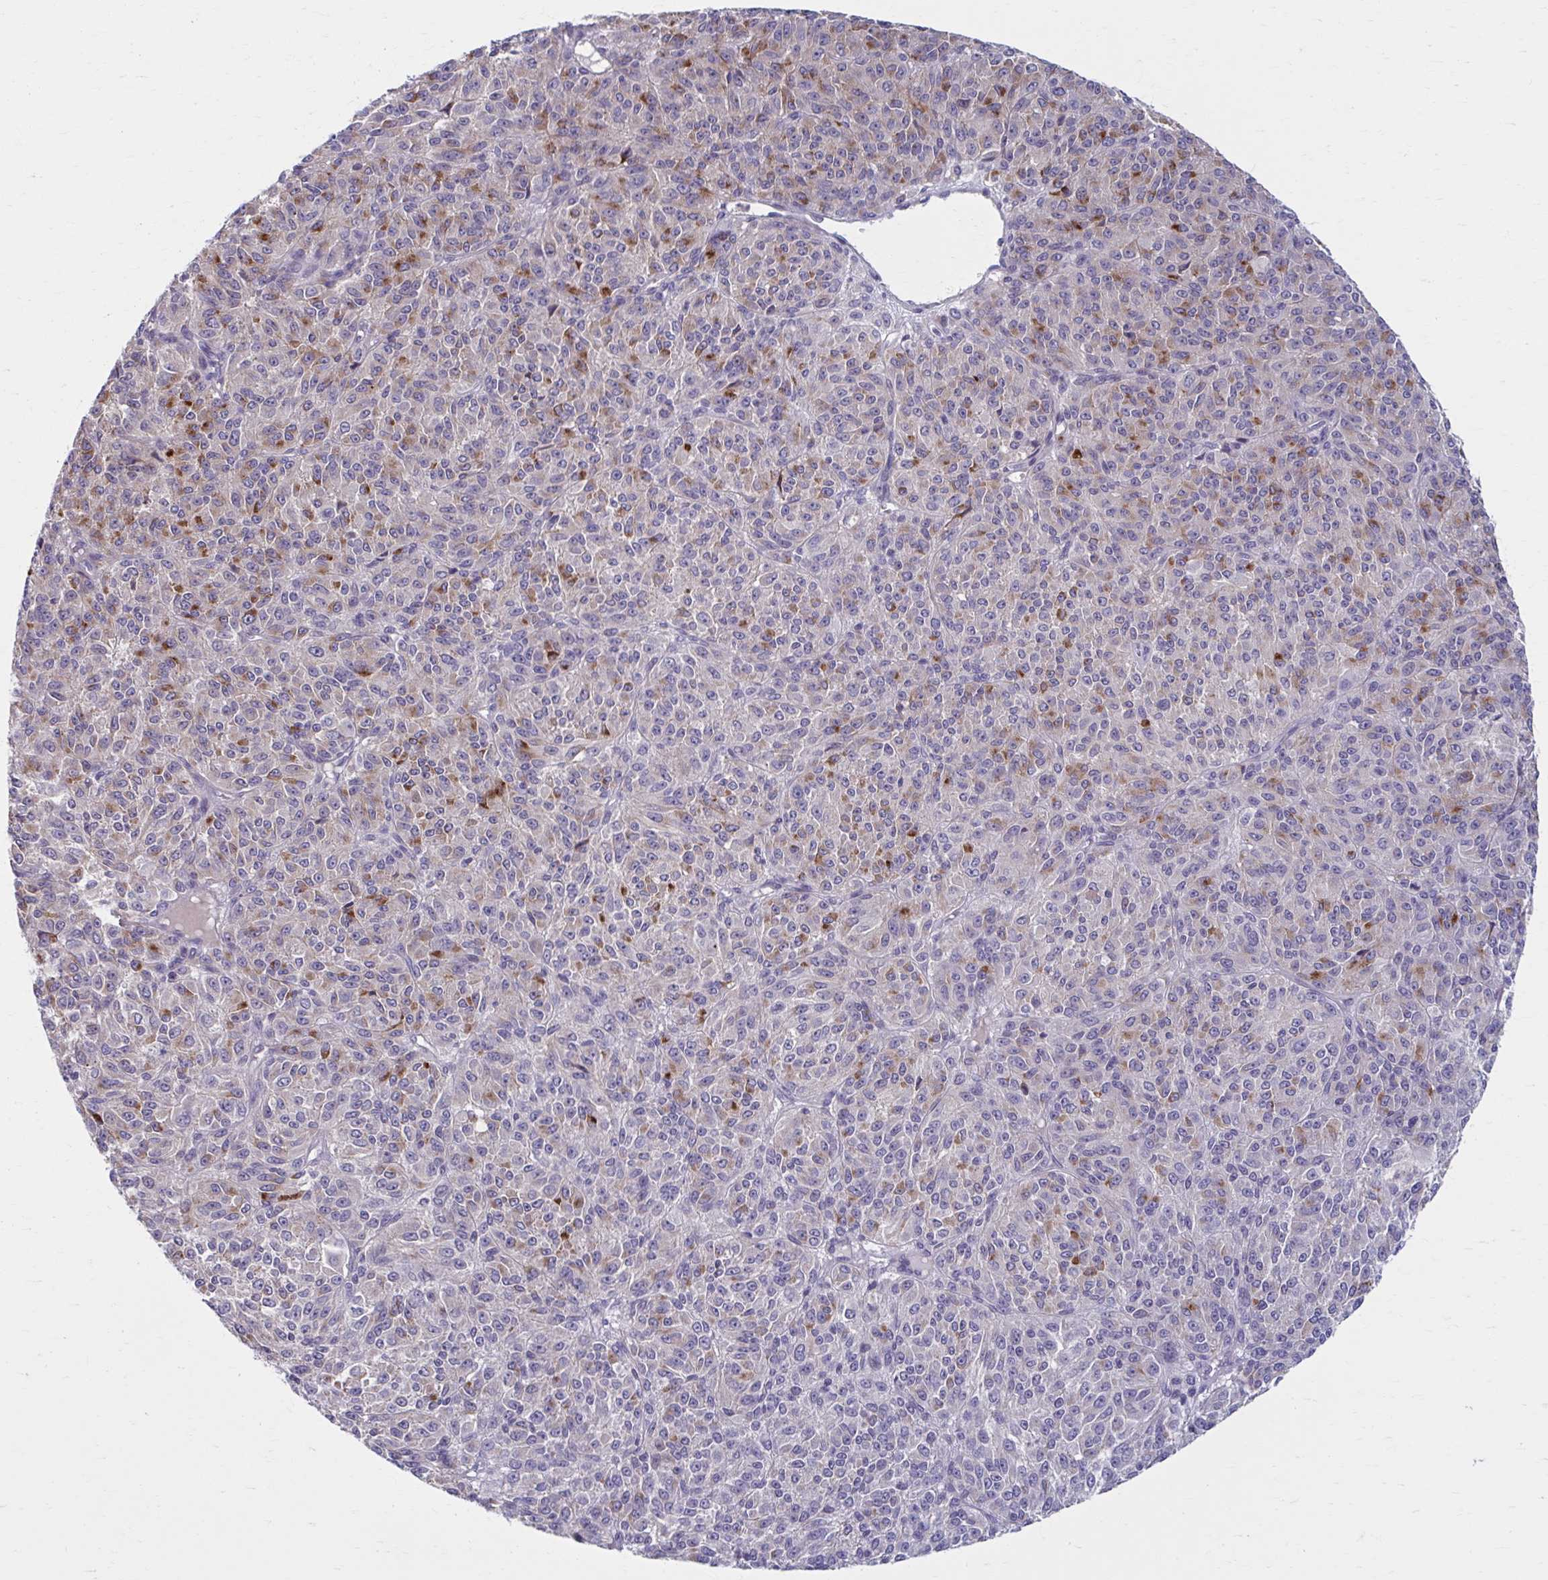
{"staining": {"intensity": "moderate", "quantity": "25%-75%", "location": "cytoplasmic/membranous"}, "tissue": "melanoma", "cell_type": "Tumor cells", "image_type": "cancer", "snomed": [{"axis": "morphology", "description": "Malignant melanoma, Metastatic site"}, {"axis": "topography", "description": "Brain"}], "caption": "Moderate cytoplasmic/membranous positivity is seen in approximately 25%-75% of tumor cells in malignant melanoma (metastatic site).", "gene": "CHST3", "patient": {"sex": "female", "age": 56}}